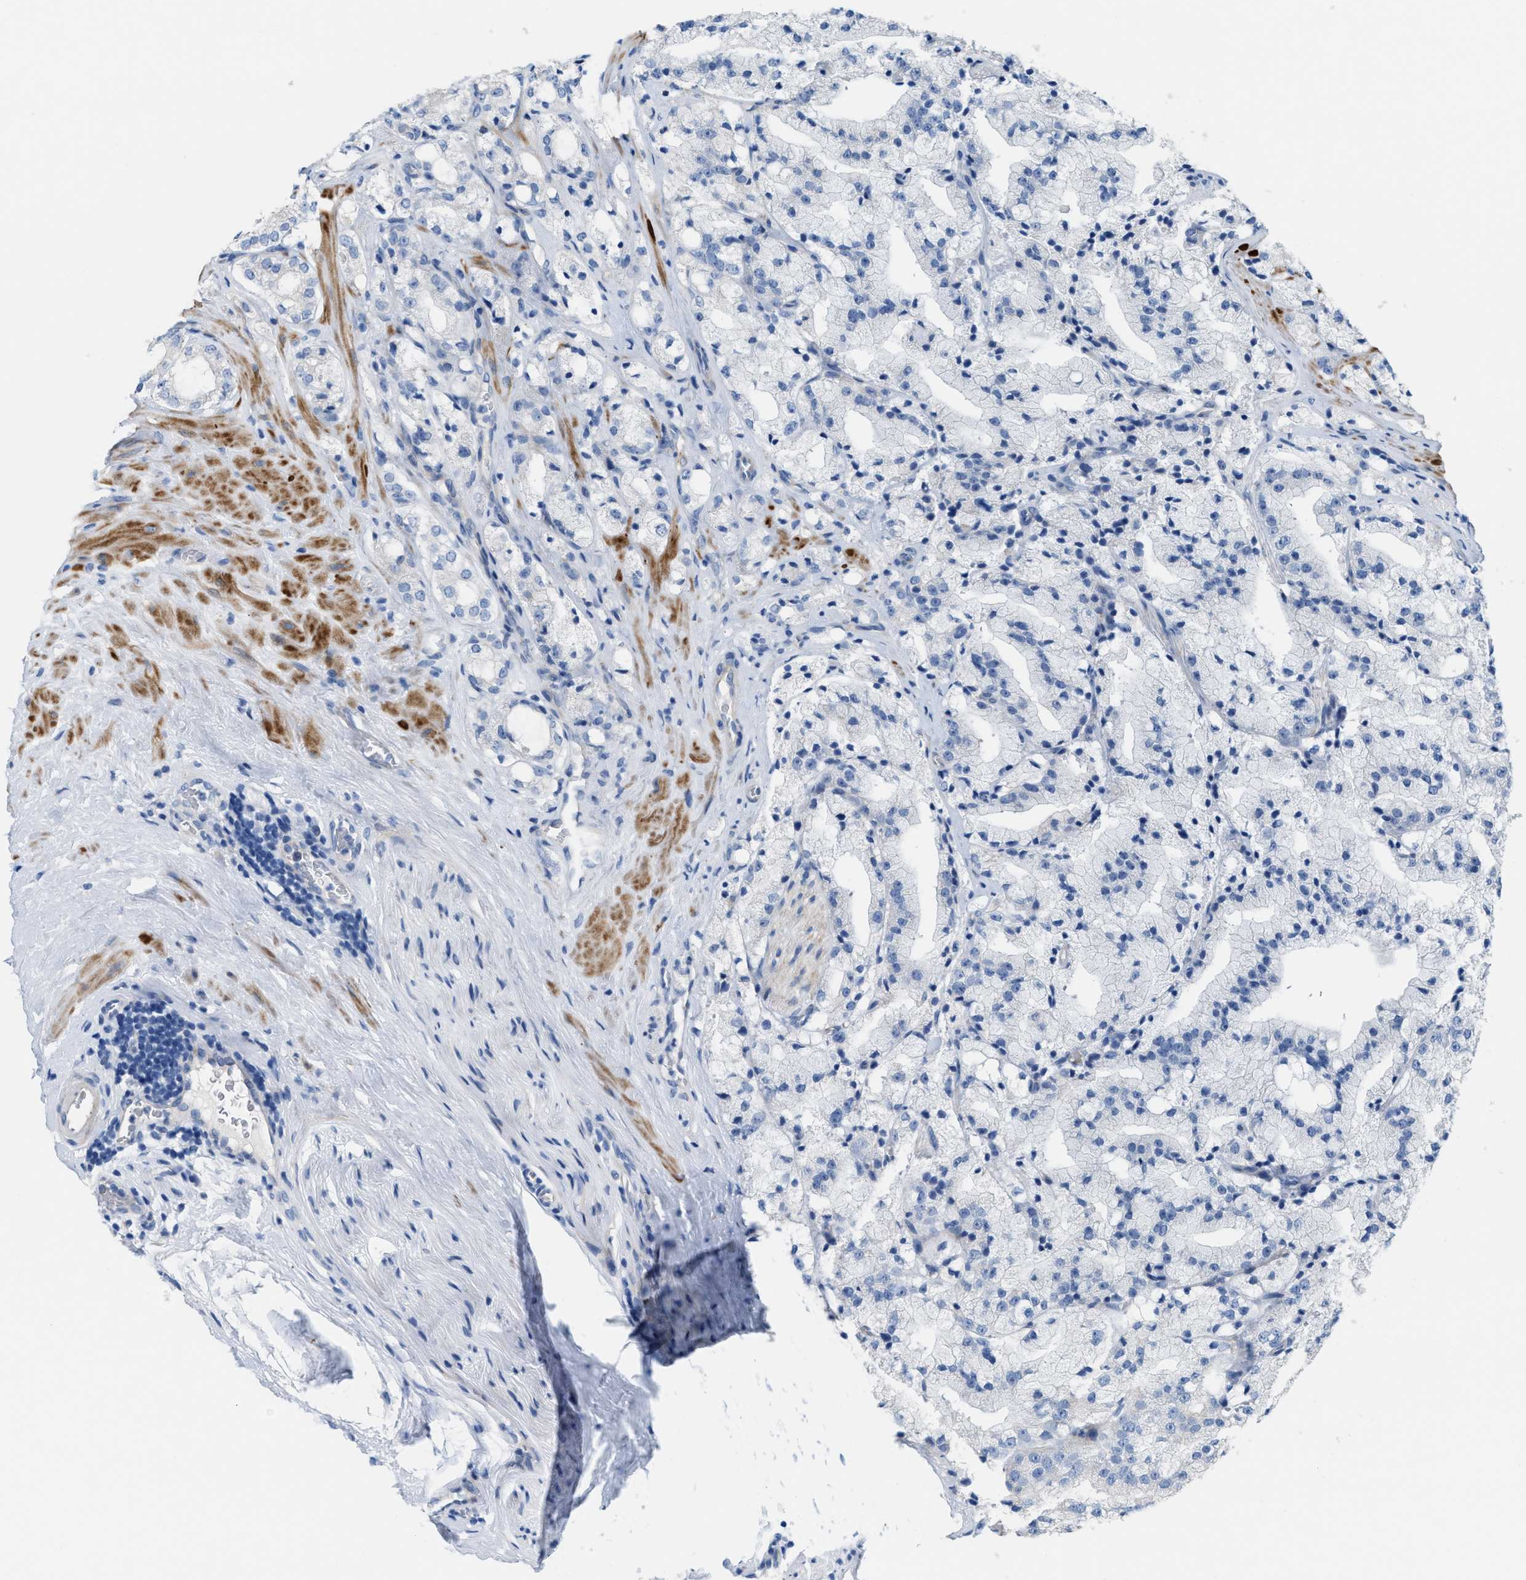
{"staining": {"intensity": "negative", "quantity": "none", "location": "none"}, "tissue": "prostate cancer", "cell_type": "Tumor cells", "image_type": "cancer", "snomed": [{"axis": "morphology", "description": "Adenocarcinoma, High grade"}, {"axis": "topography", "description": "Prostate"}], "caption": "The micrograph displays no significant staining in tumor cells of prostate cancer.", "gene": "MPP3", "patient": {"sex": "male", "age": 64}}